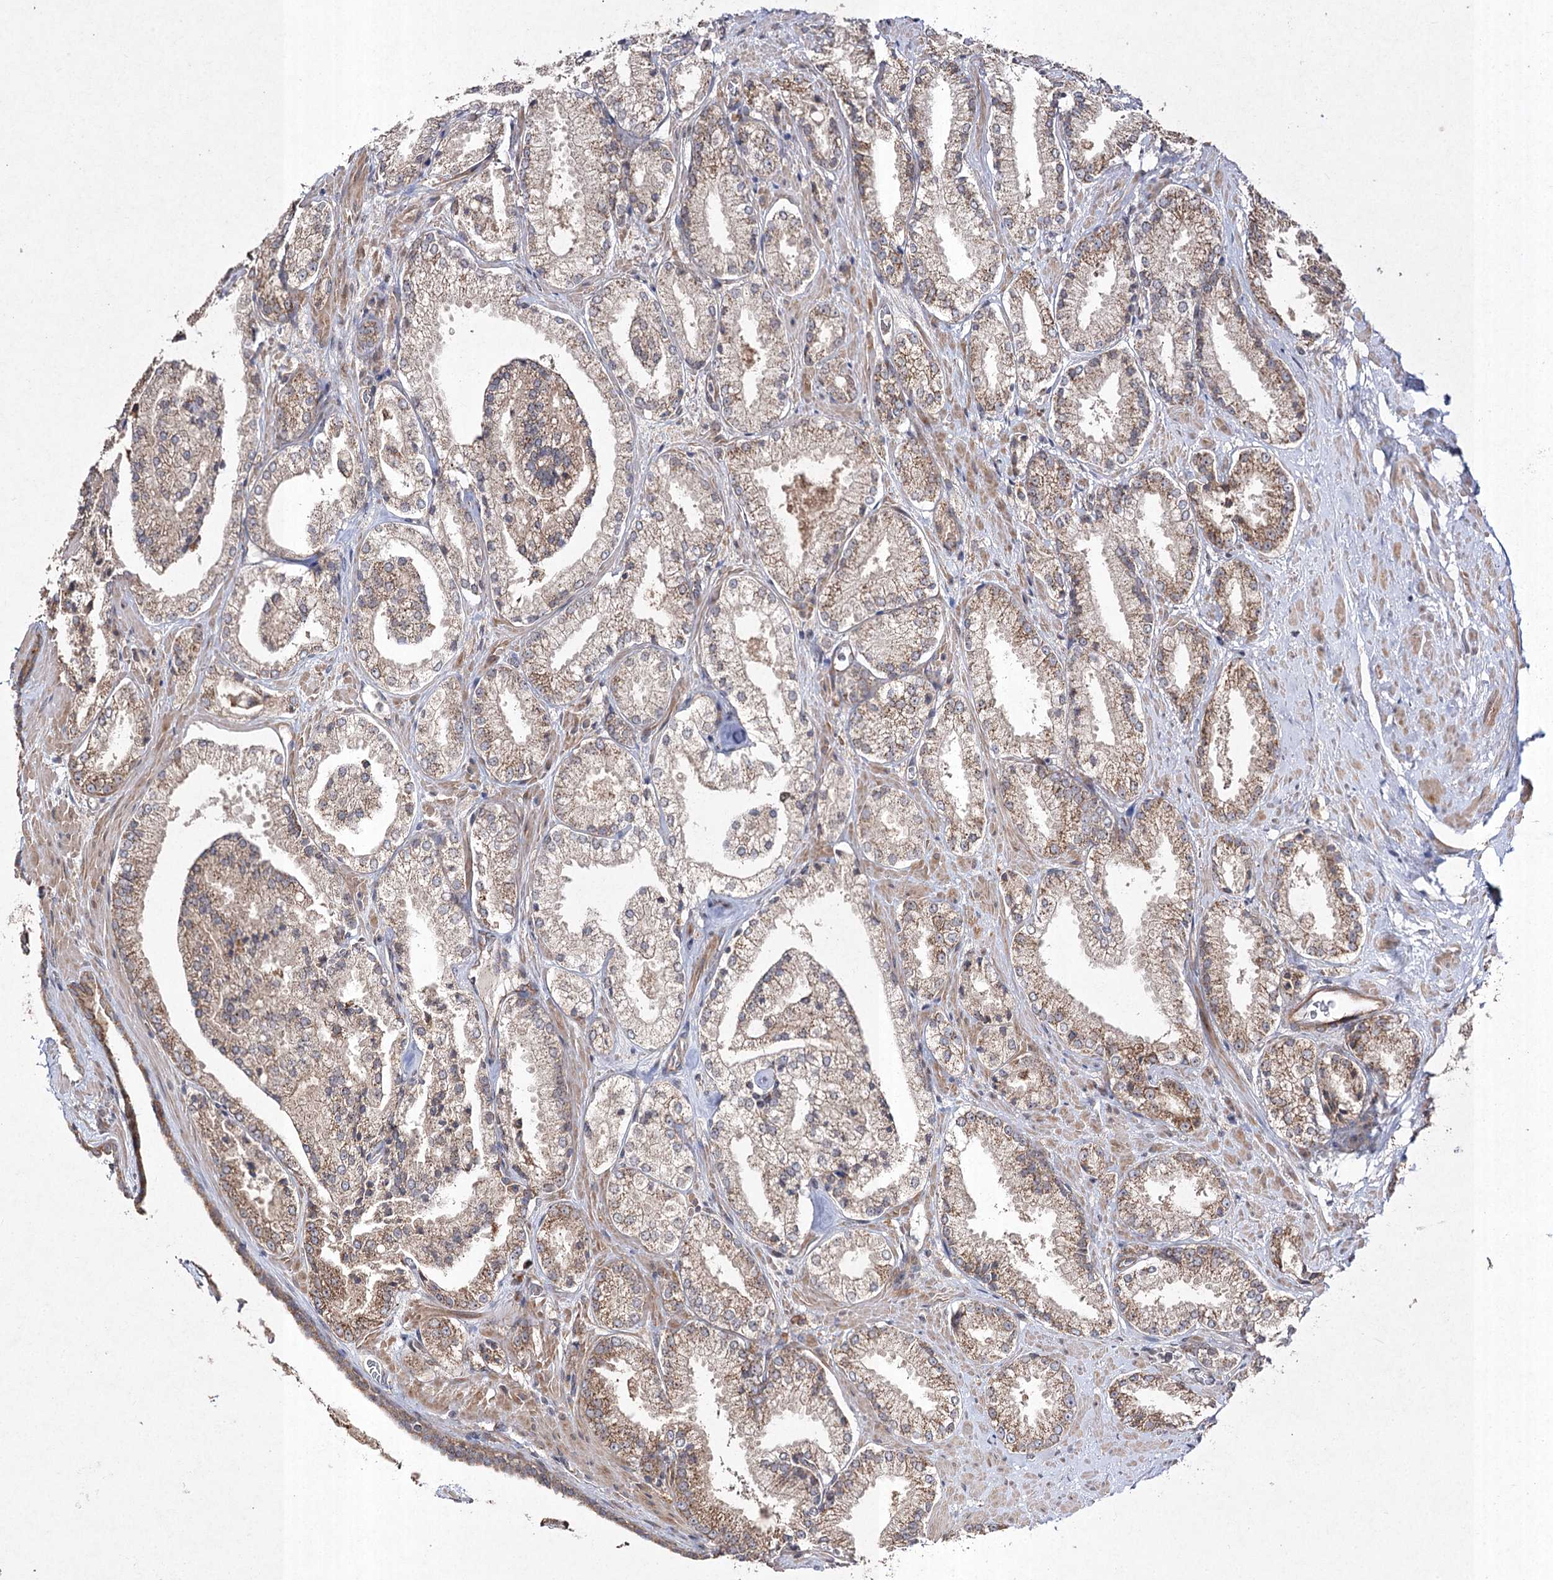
{"staining": {"intensity": "moderate", "quantity": ">75%", "location": "cytoplasmic/membranous"}, "tissue": "prostate cancer", "cell_type": "Tumor cells", "image_type": "cancer", "snomed": [{"axis": "morphology", "description": "Adenocarcinoma, High grade"}, {"axis": "topography", "description": "Prostate"}], "caption": "This is a histology image of immunohistochemistry staining of prostate cancer (high-grade adenocarcinoma), which shows moderate positivity in the cytoplasmic/membranous of tumor cells.", "gene": "FANCL", "patient": {"sex": "male", "age": 73}}